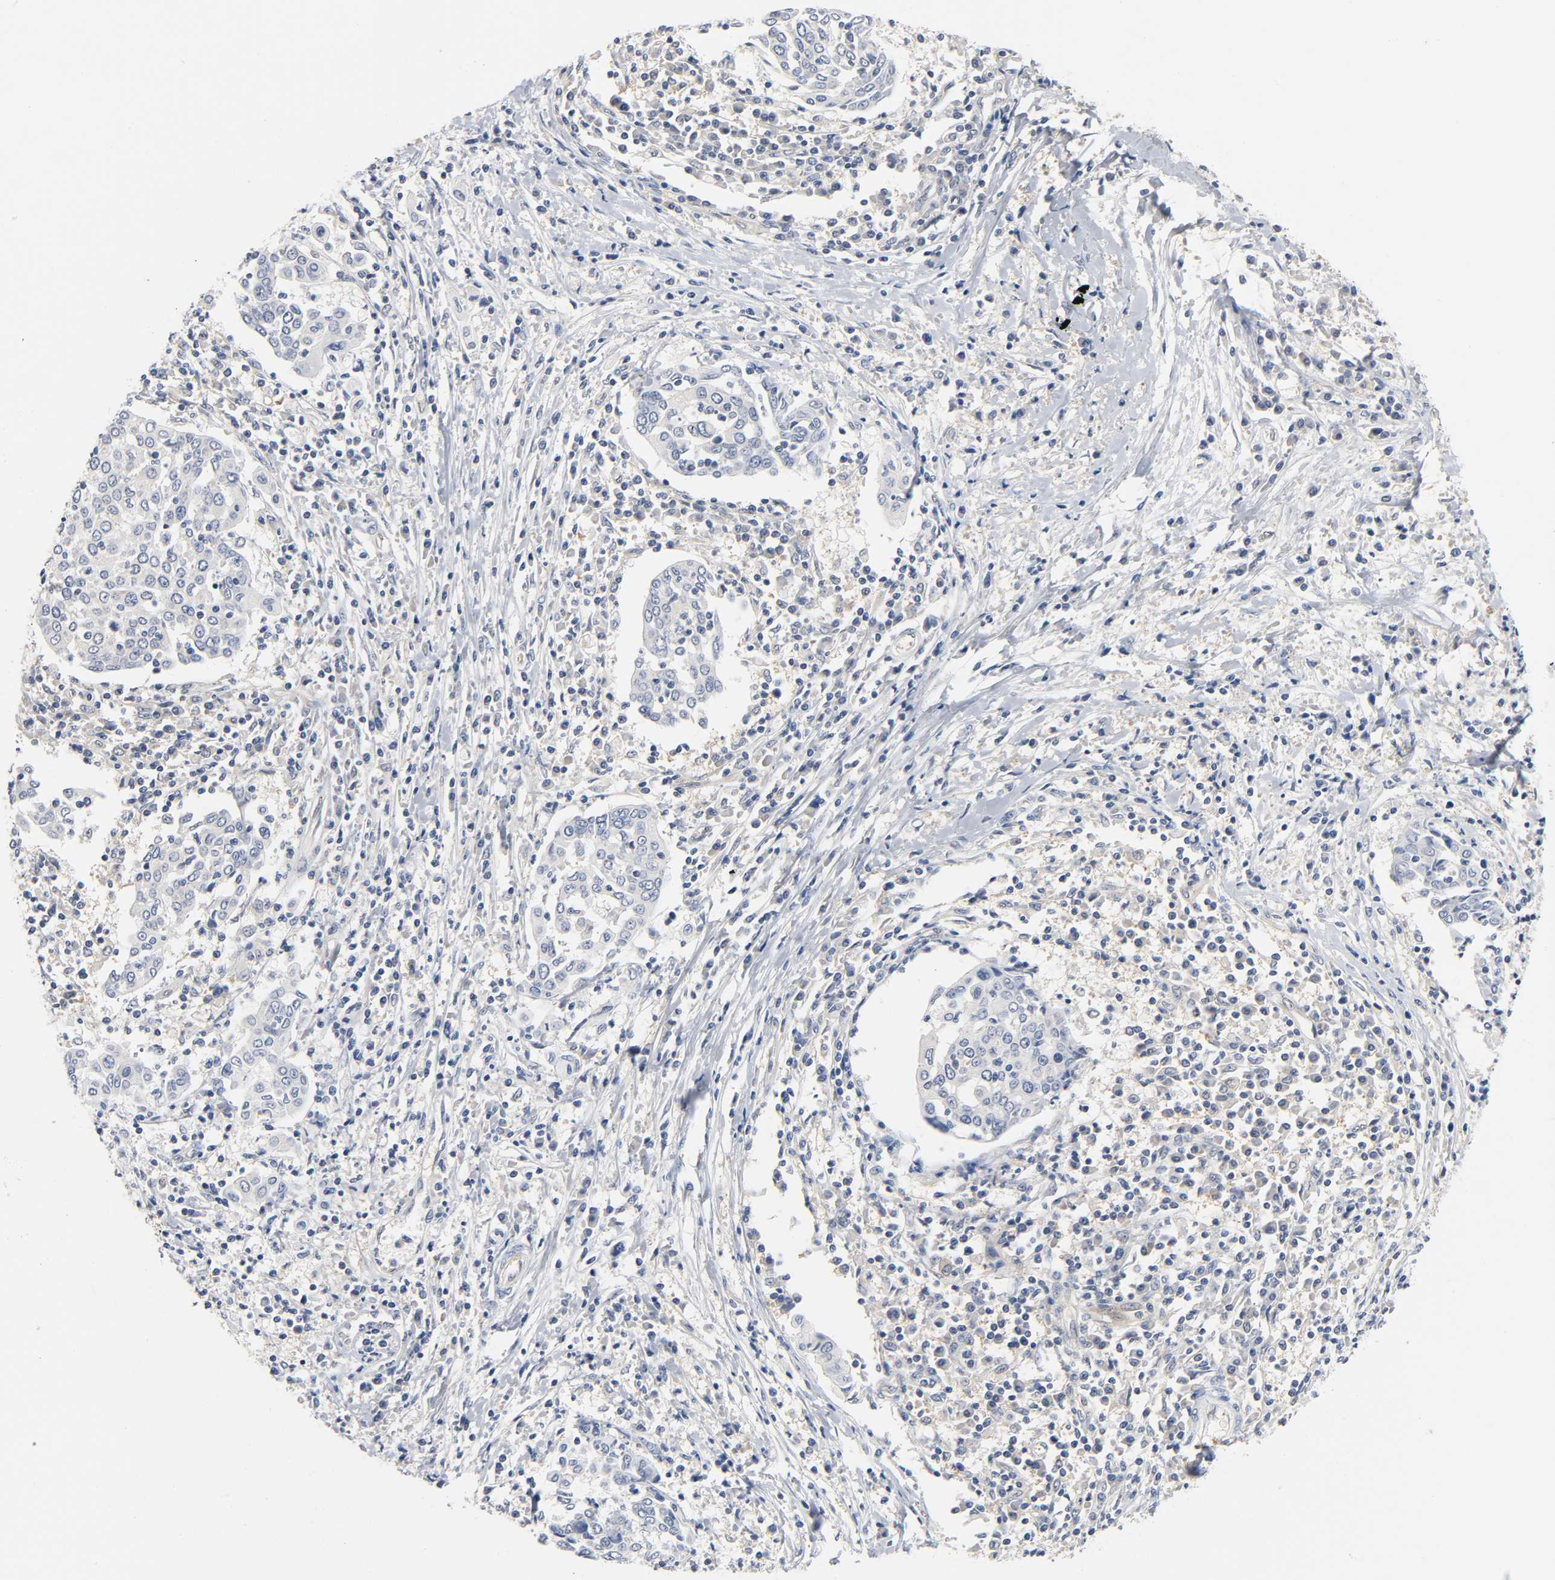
{"staining": {"intensity": "negative", "quantity": "none", "location": "none"}, "tissue": "cervical cancer", "cell_type": "Tumor cells", "image_type": "cancer", "snomed": [{"axis": "morphology", "description": "Squamous cell carcinoma, NOS"}, {"axis": "topography", "description": "Cervix"}], "caption": "The photomicrograph exhibits no significant staining in tumor cells of cervical squamous cell carcinoma.", "gene": "FYN", "patient": {"sex": "female", "age": 40}}